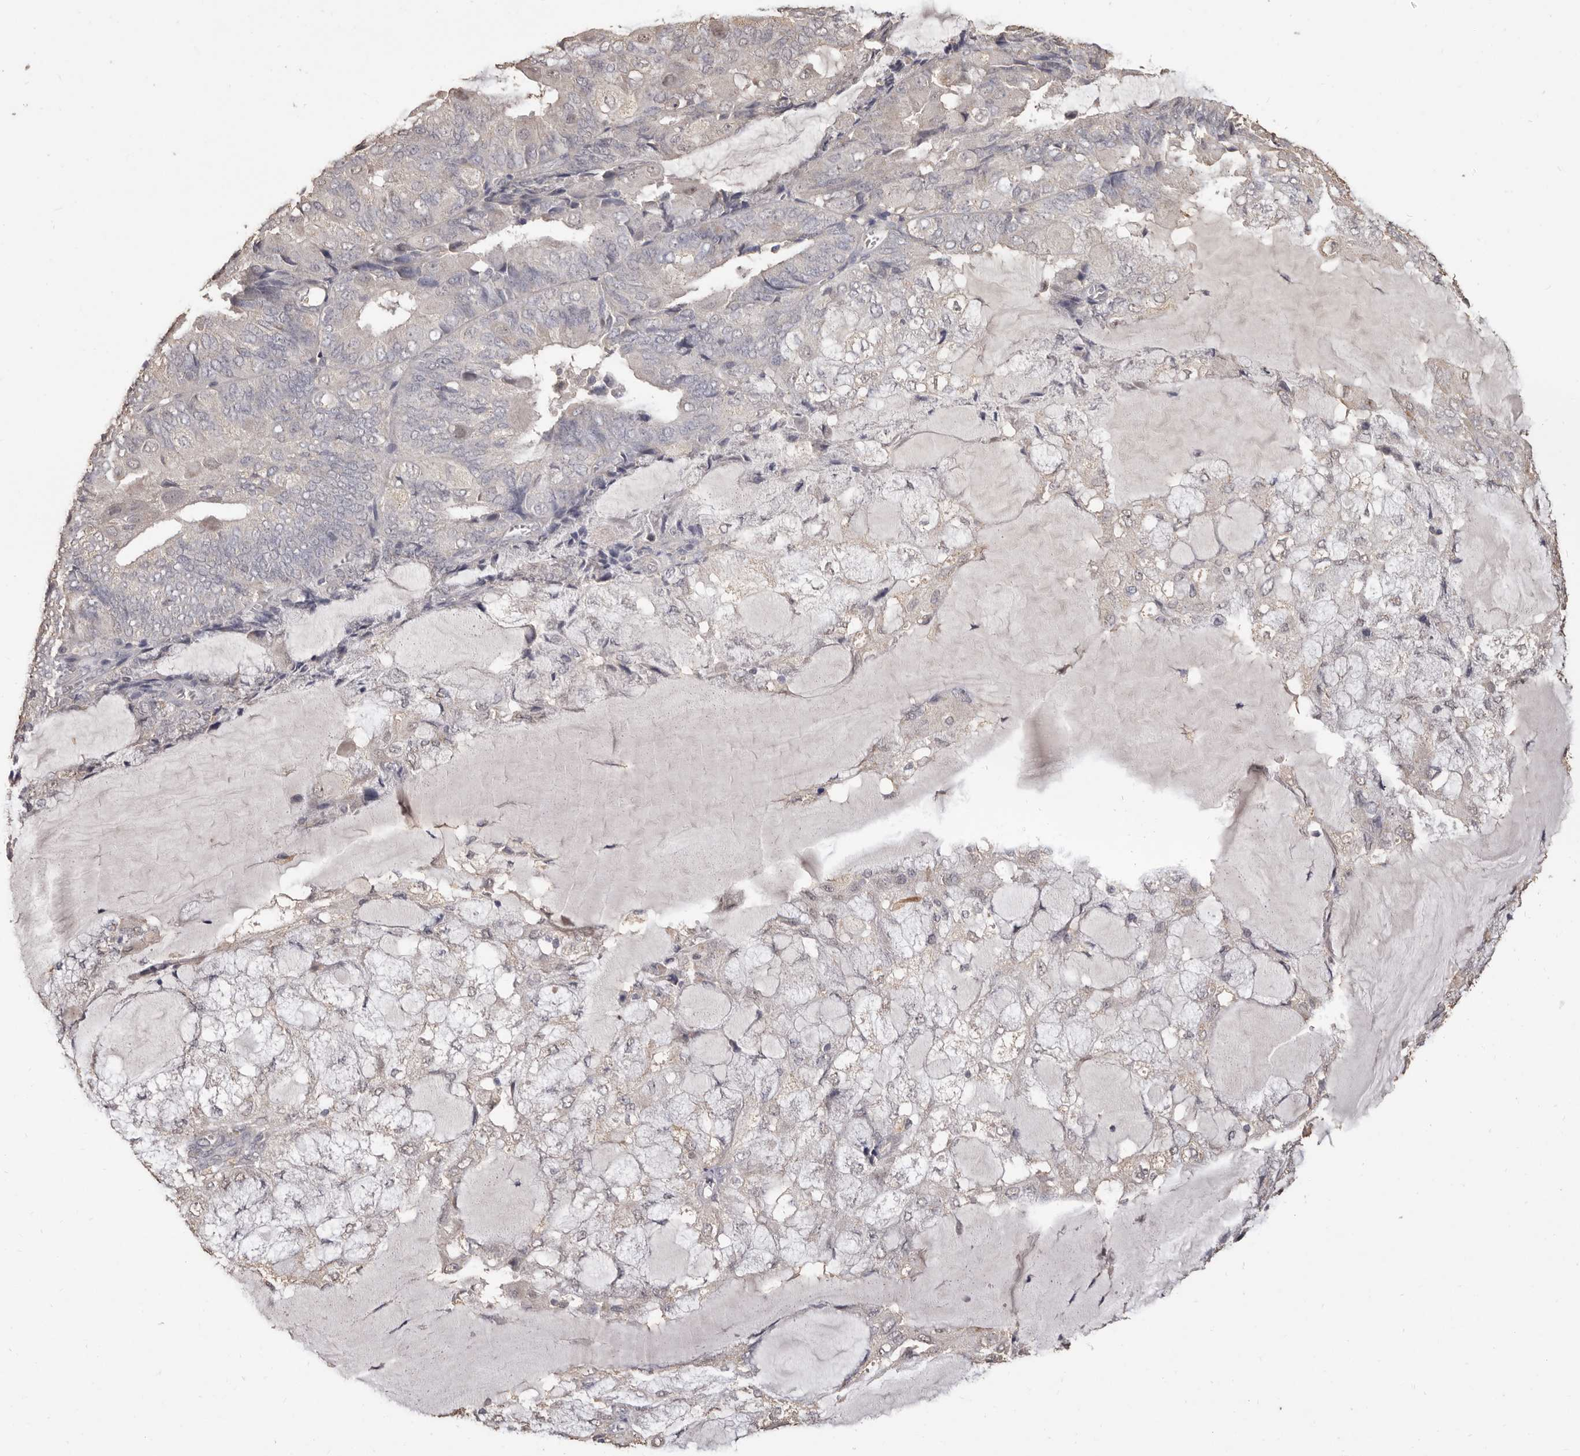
{"staining": {"intensity": "negative", "quantity": "none", "location": "none"}, "tissue": "endometrial cancer", "cell_type": "Tumor cells", "image_type": "cancer", "snomed": [{"axis": "morphology", "description": "Adenocarcinoma, NOS"}, {"axis": "topography", "description": "Endometrium"}], "caption": "Micrograph shows no protein expression in tumor cells of endometrial adenocarcinoma tissue. (DAB immunohistochemistry visualized using brightfield microscopy, high magnification).", "gene": "INAVA", "patient": {"sex": "female", "age": 81}}